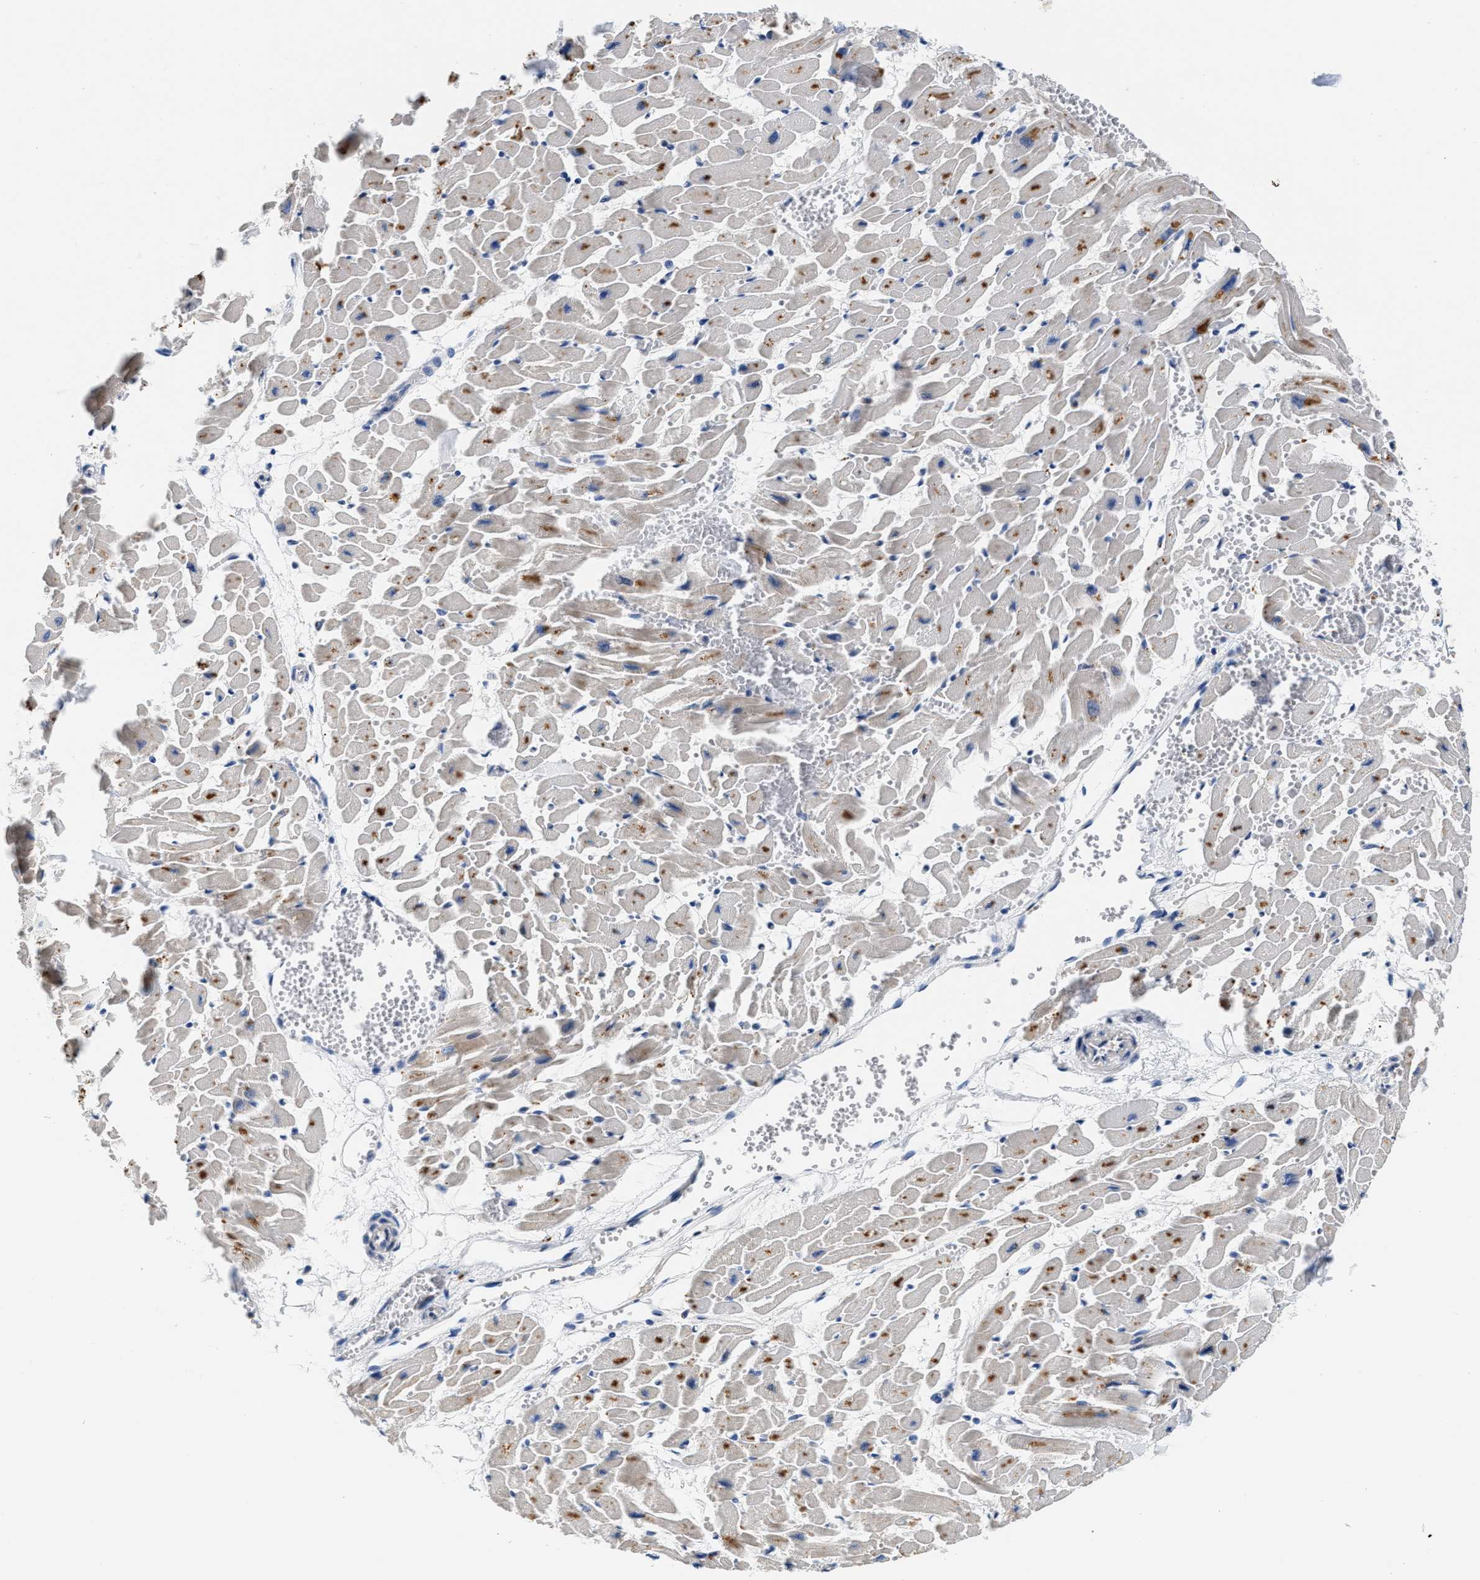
{"staining": {"intensity": "moderate", "quantity": ">75%", "location": "cytoplasmic/membranous"}, "tissue": "heart muscle", "cell_type": "Cardiomyocytes", "image_type": "normal", "snomed": [{"axis": "morphology", "description": "Normal tissue, NOS"}, {"axis": "topography", "description": "Heart"}], "caption": "The photomicrograph shows staining of benign heart muscle, revealing moderate cytoplasmic/membranous protein staining (brown color) within cardiomyocytes.", "gene": "FAM185A", "patient": {"sex": "female", "age": 19}}